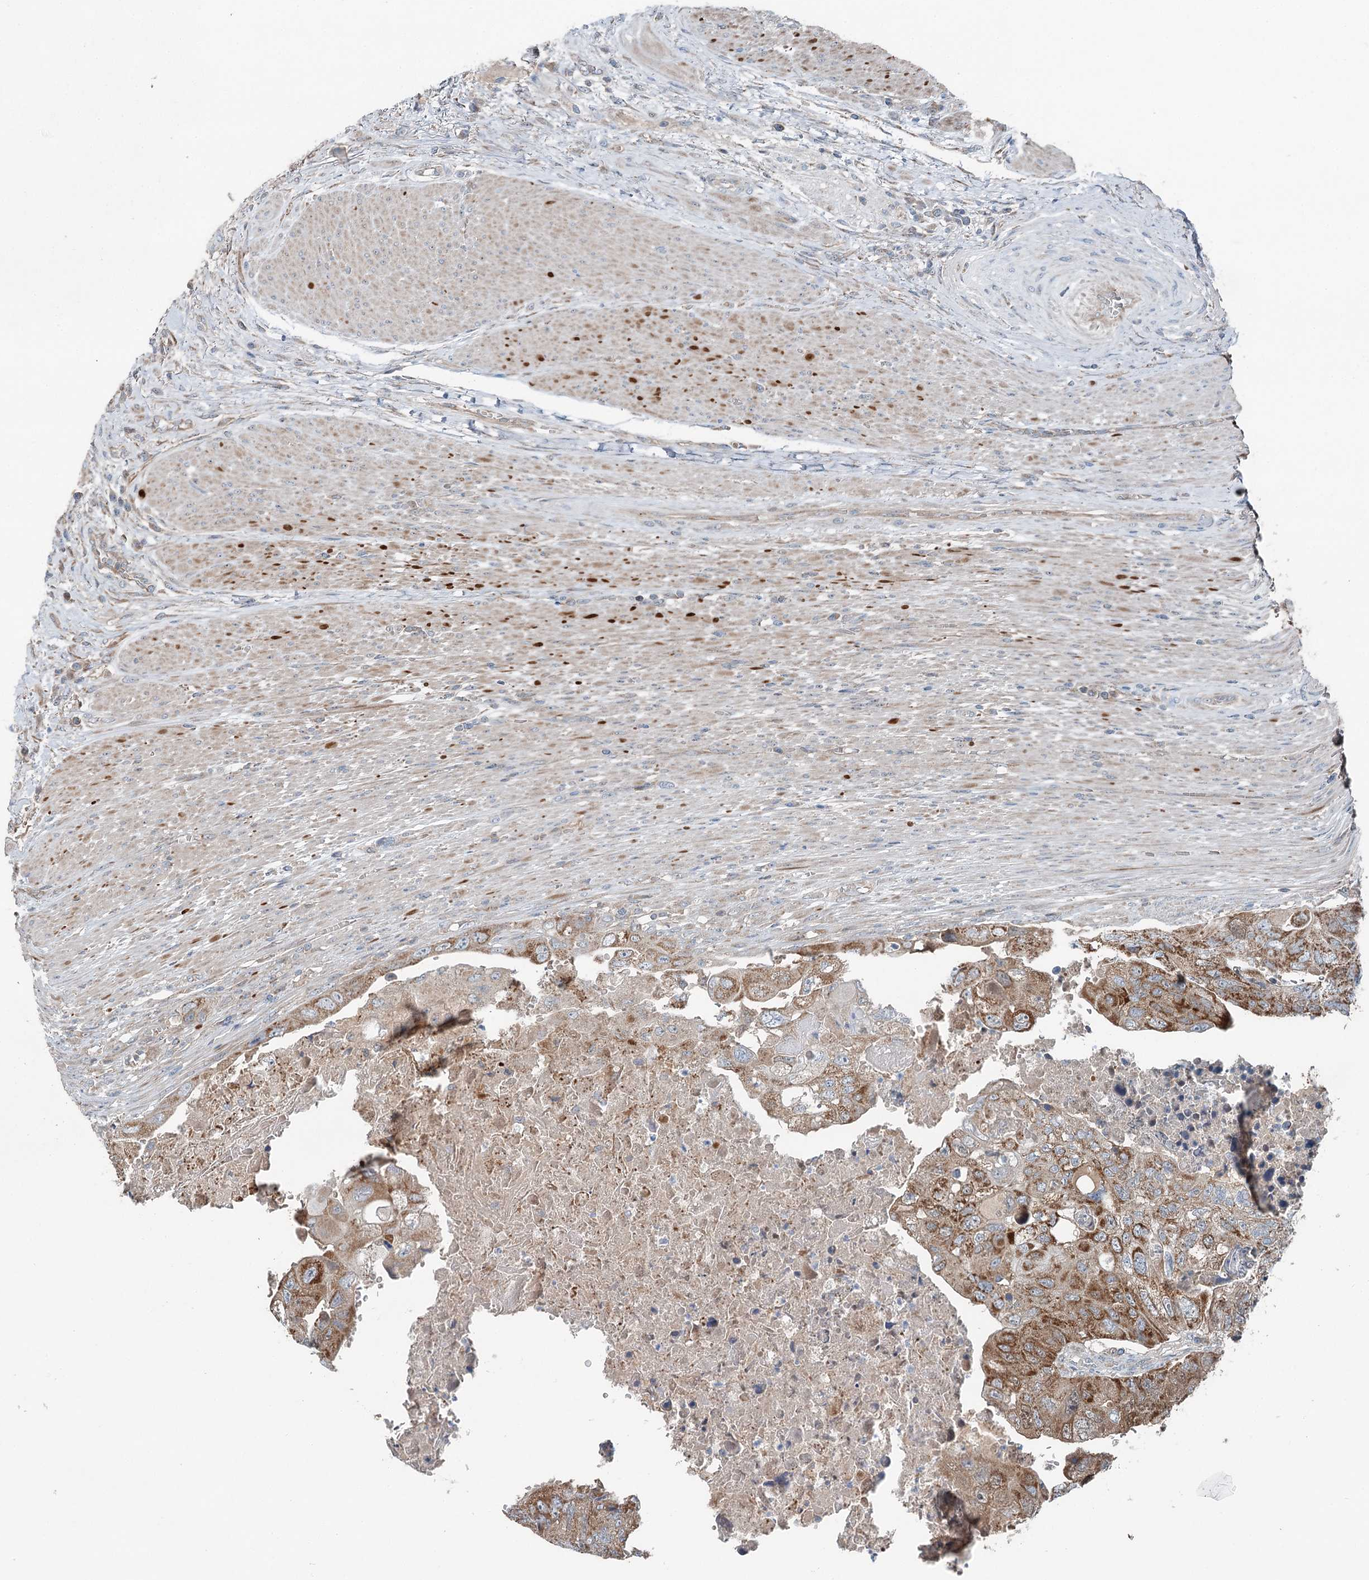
{"staining": {"intensity": "moderate", "quantity": ">75%", "location": "cytoplasmic/membranous"}, "tissue": "colorectal cancer", "cell_type": "Tumor cells", "image_type": "cancer", "snomed": [{"axis": "morphology", "description": "Adenocarcinoma, NOS"}, {"axis": "topography", "description": "Rectum"}], "caption": "Immunohistochemistry of adenocarcinoma (colorectal) displays medium levels of moderate cytoplasmic/membranous staining in about >75% of tumor cells.", "gene": "CHCHD5", "patient": {"sex": "male", "age": 63}}